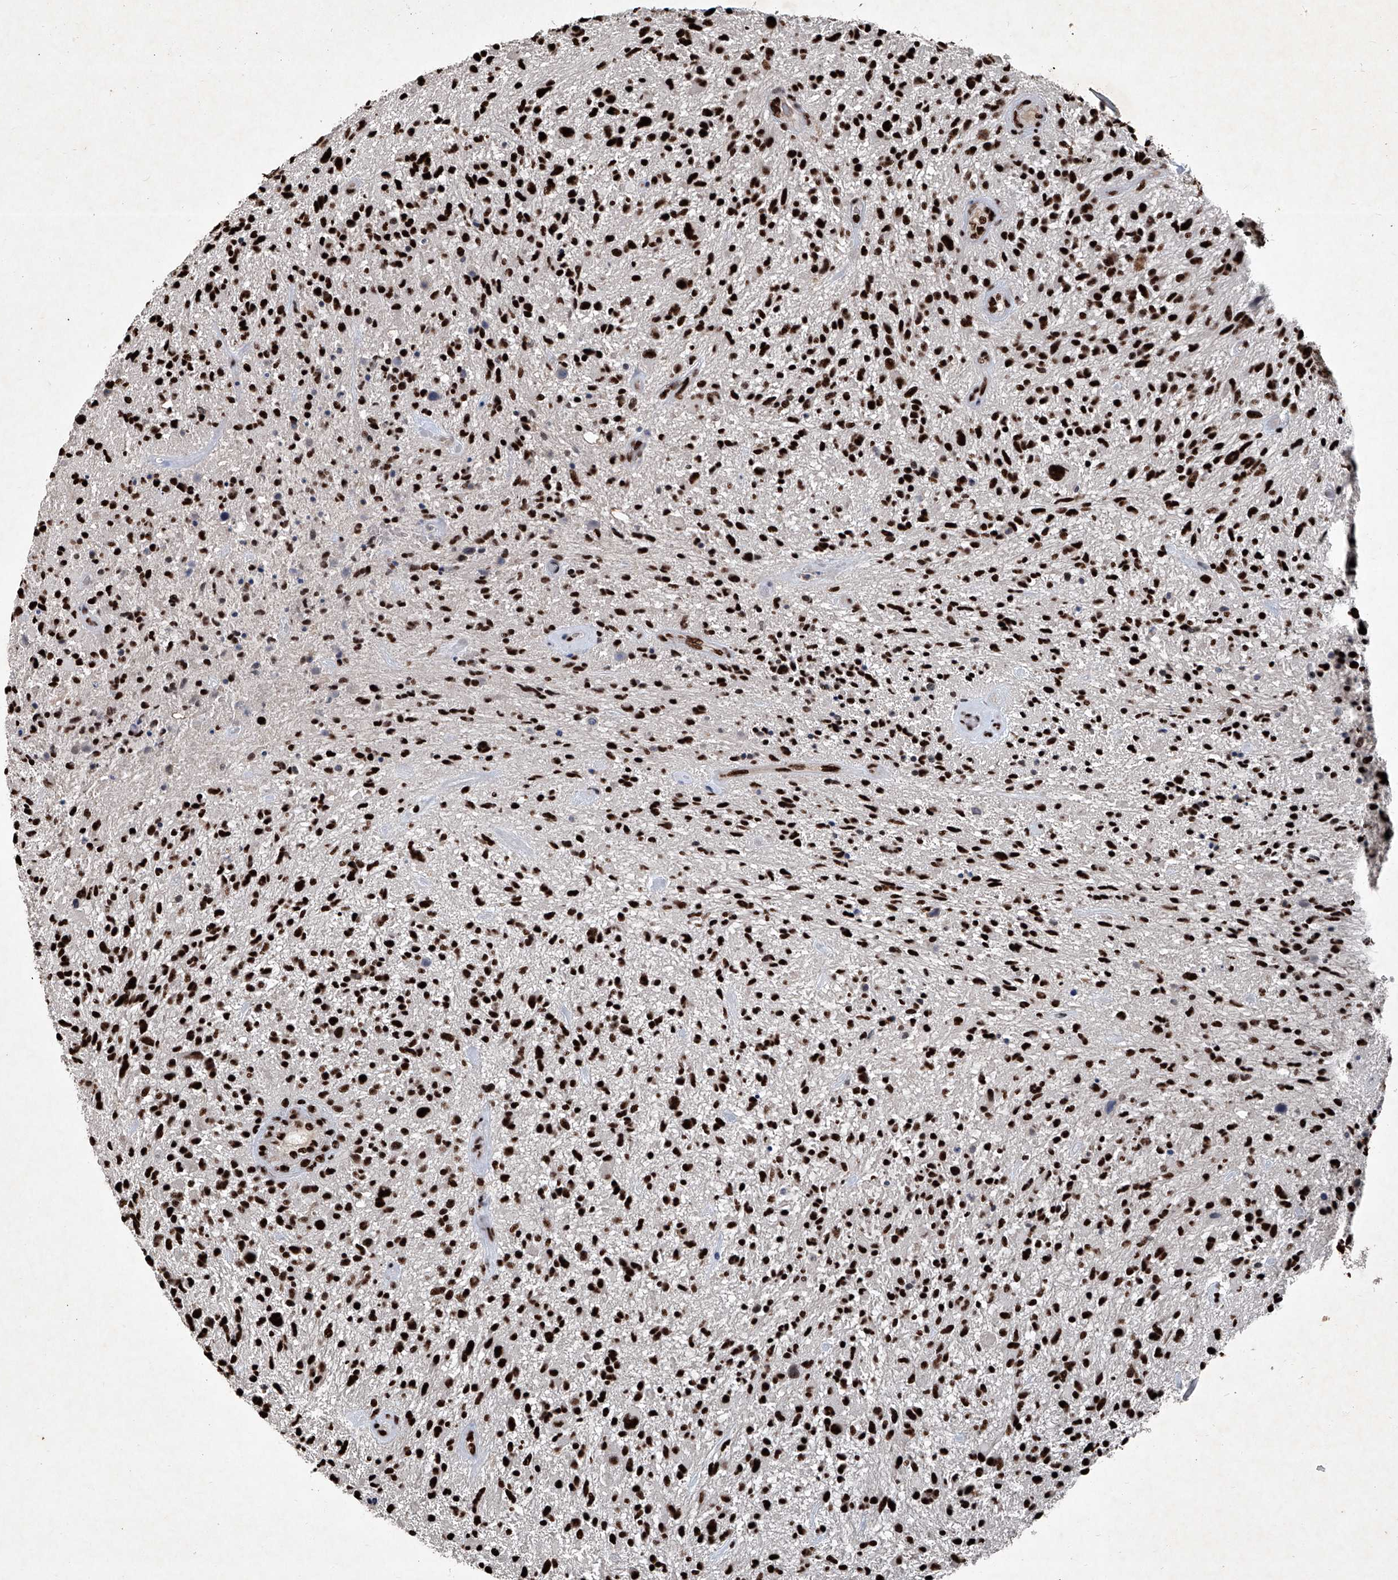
{"staining": {"intensity": "strong", "quantity": ">75%", "location": "nuclear"}, "tissue": "glioma", "cell_type": "Tumor cells", "image_type": "cancer", "snomed": [{"axis": "morphology", "description": "Glioma, malignant, High grade"}, {"axis": "topography", "description": "Brain"}], "caption": "IHC of human glioma reveals high levels of strong nuclear staining in about >75% of tumor cells. Using DAB (brown) and hematoxylin (blue) stains, captured at high magnification using brightfield microscopy.", "gene": "DDX39B", "patient": {"sex": "male", "age": 47}}